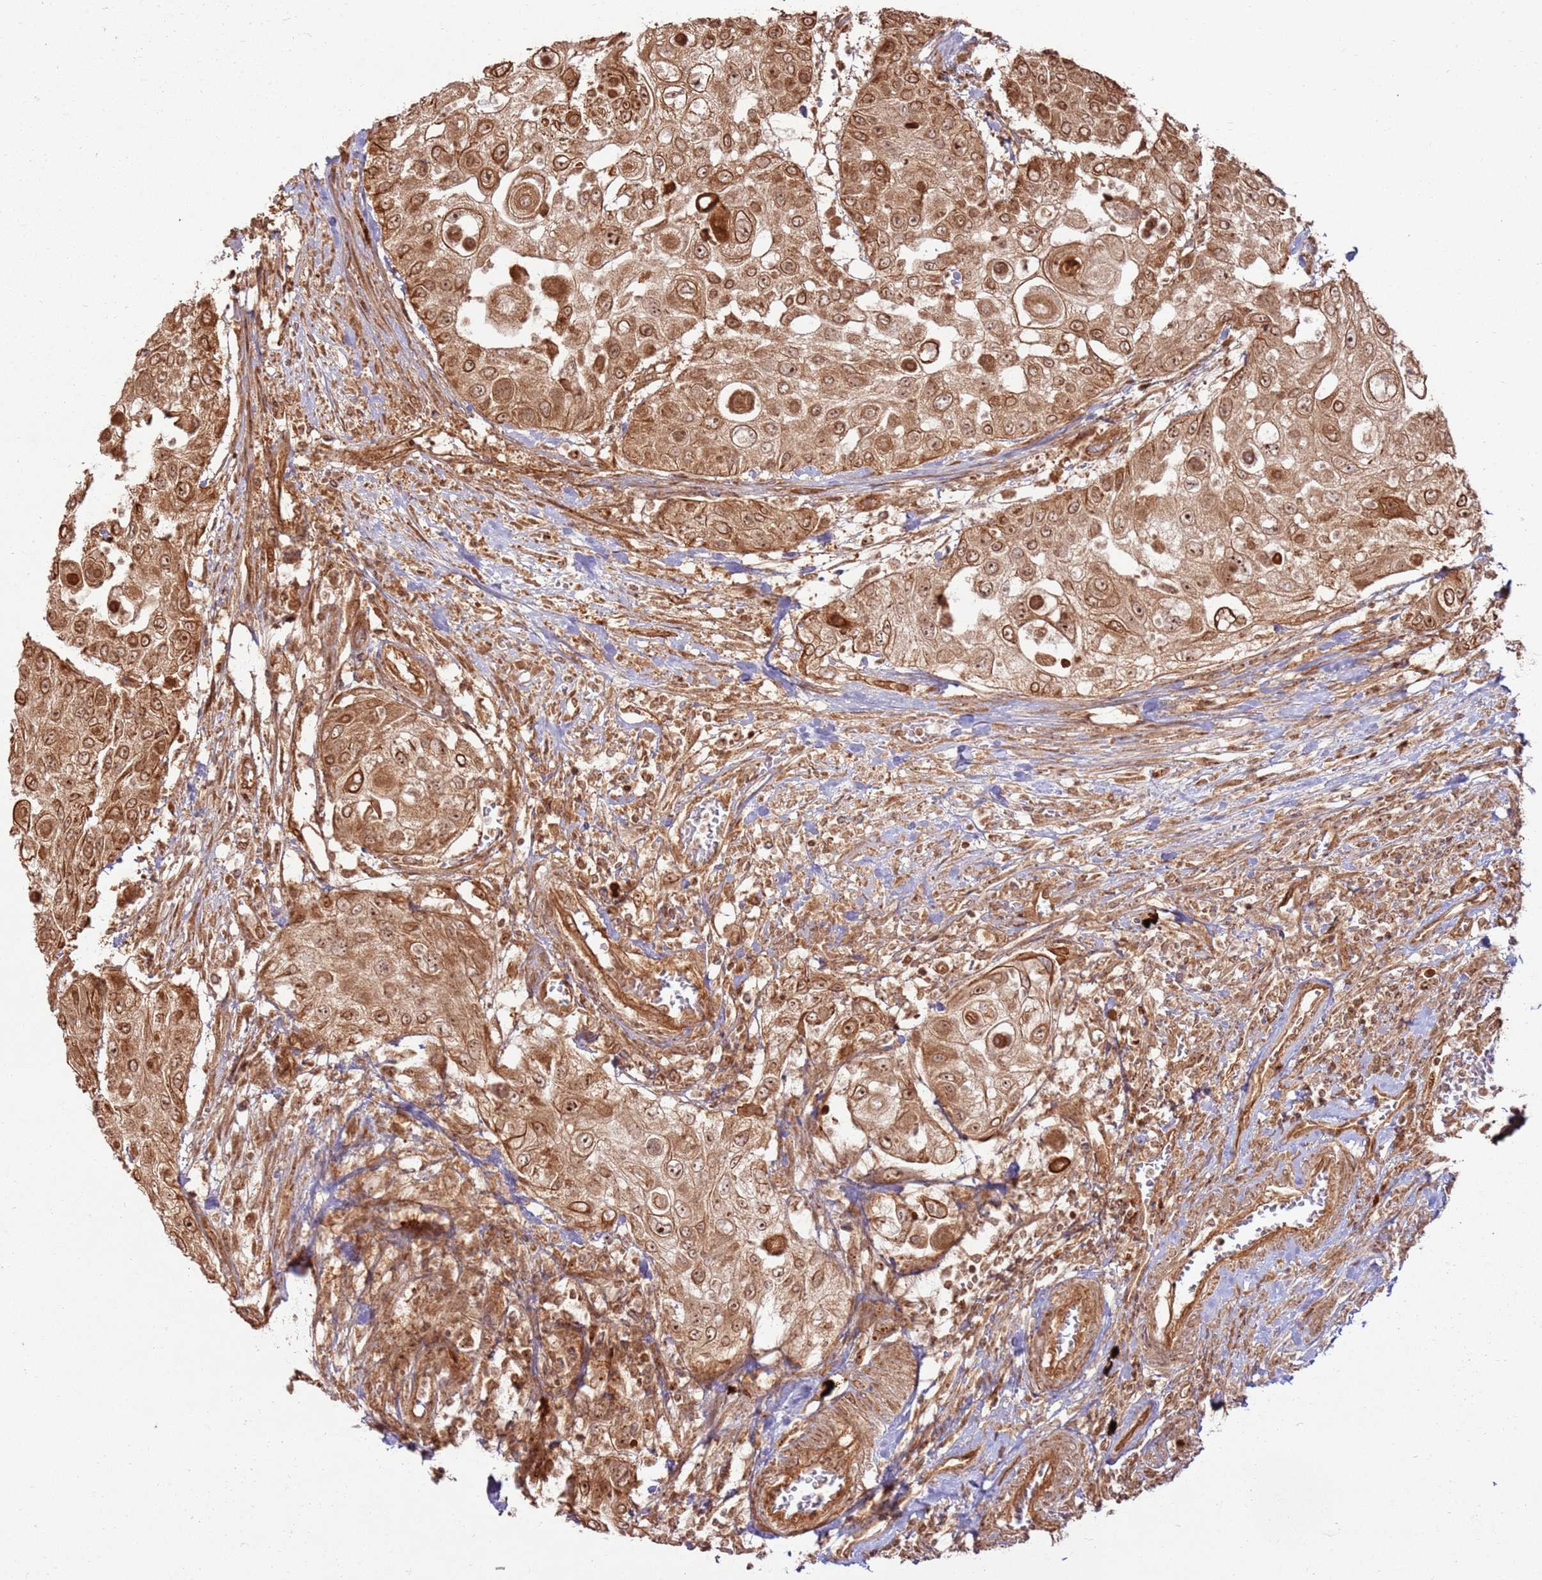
{"staining": {"intensity": "moderate", "quantity": ">75%", "location": "cytoplasmic/membranous,nuclear"}, "tissue": "urothelial cancer", "cell_type": "Tumor cells", "image_type": "cancer", "snomed": [{"axis": "morphology", "description": "Urothelial carcinoma, High grade"}, {"axis": "topography", "description": "Urinary bladder"}], "caption": "High-grade urothelial carcinoma was stained to show a protein in brown. There is medium levels of moderate cytoplasmic/membranous and nuclear positivity in approximately >75% of tumor cells.", "gene": "TBC1D13", "patient": {"sex": "female", "age": 79}}